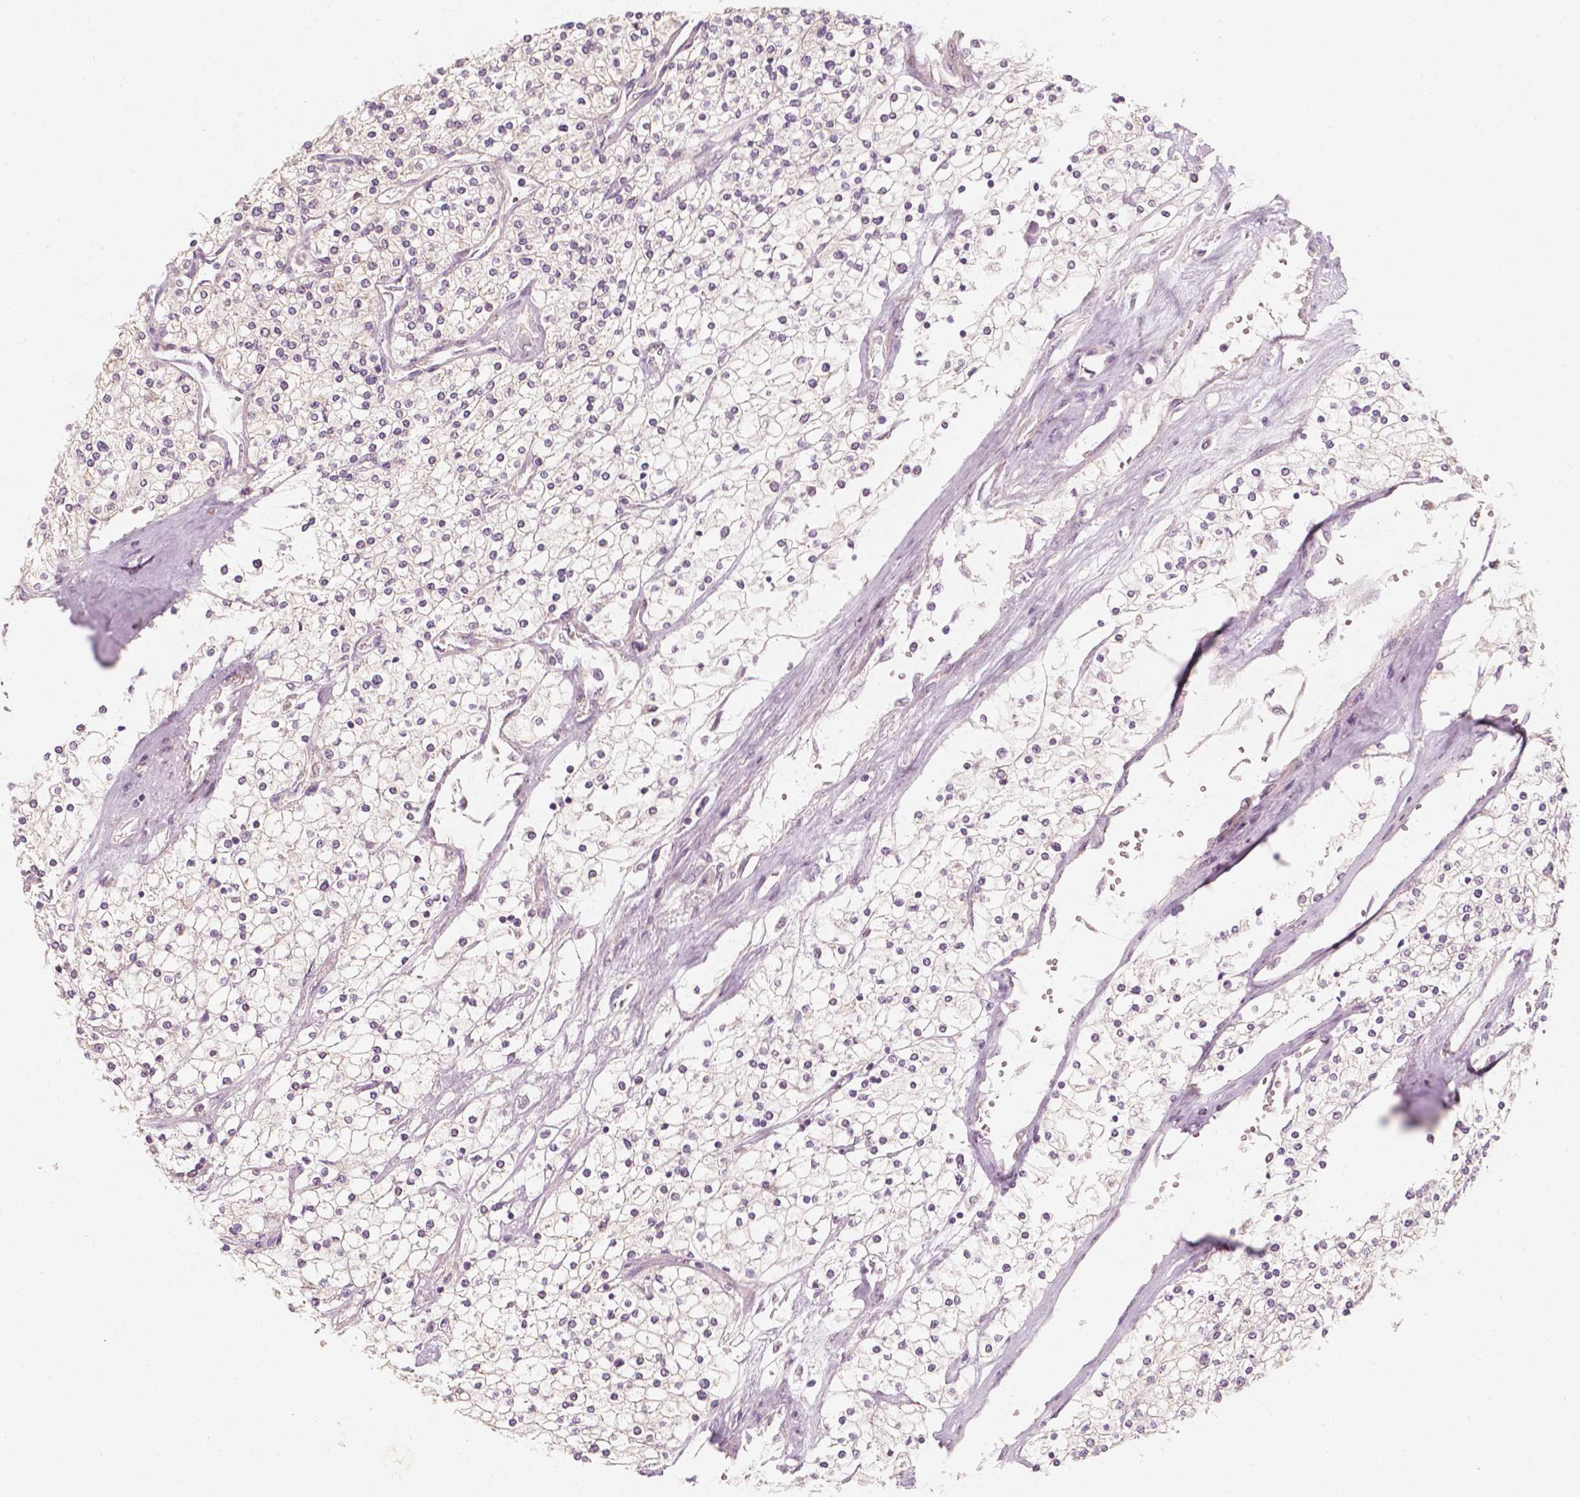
{"staining": {"intensity": "negative", "quantity": "none", "location": "none"}, "tissue": "renal cancer", "cell_type": "Tumor cells", "image_type": "cancer", "snomed": [{"axis": "morphology", "description": "Adenocarcinoma, NOS"}, {"axis": "topography", "description": "Kidney"}], "caption": "Tumor cells are negative for brown protein staining in adenocarcinoma (renal). Nuclei are stained in blue.", "gene": "SHPK", "patient": {"sex": "male", "age": 80}}